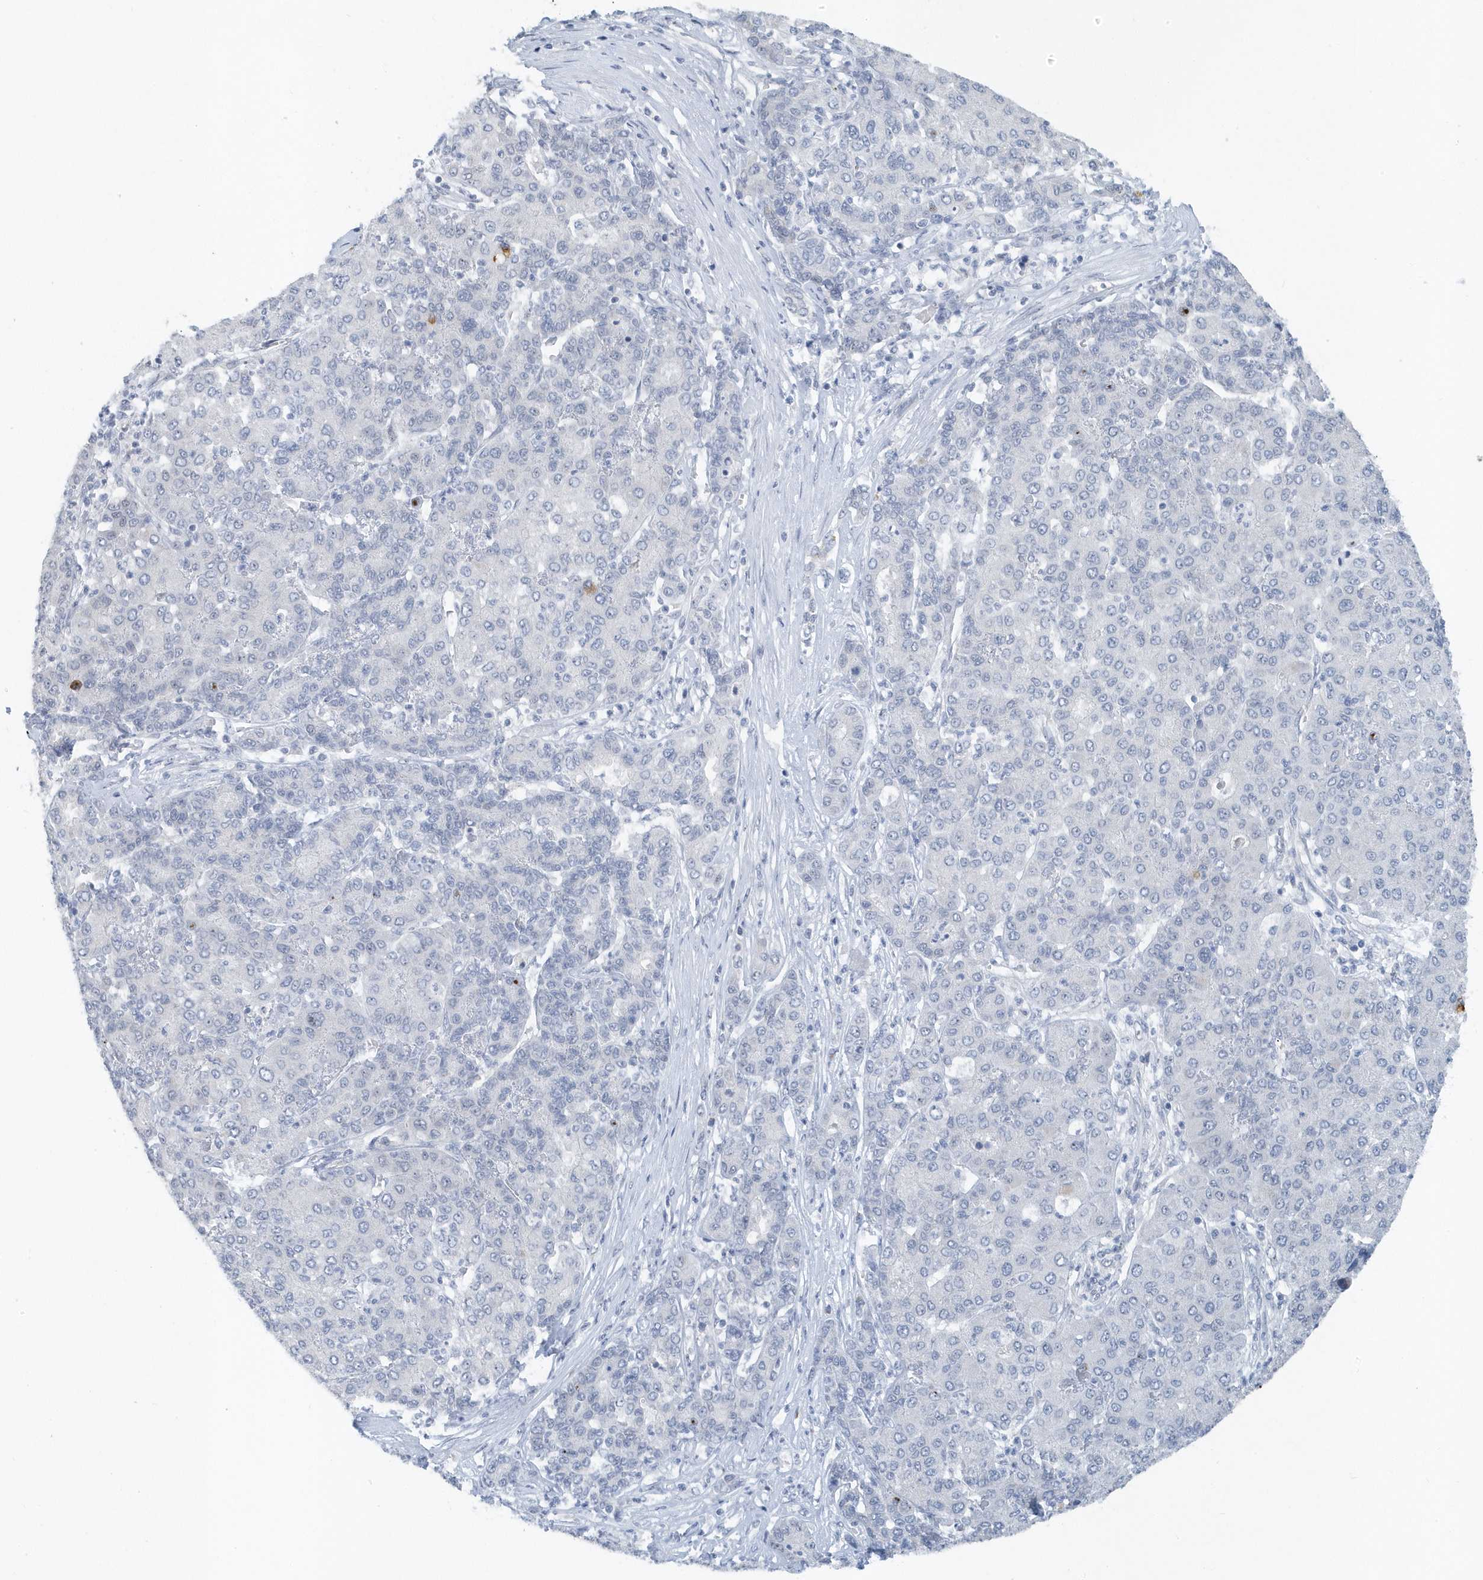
{"staining": {"intensity": "negative", "quantity": "none", "location": "none"}, "tissue": "liver cancer", "cell_type": "Tumor cells", "image_type": "cancer", "snomed": [{"axis": "morphology", "description": "Carcinoma, Hepatocellular, NOS"}, {"axis": "topography", "description": "Liver"}], "caption": "DAB (3,3'-diaminobenzidine) immunohistochemical staining of human liver cancer demonstrates no significant expression in tumor cells.", "gene": "RPF2", "patient": {"sex": "male", "age": 65}}